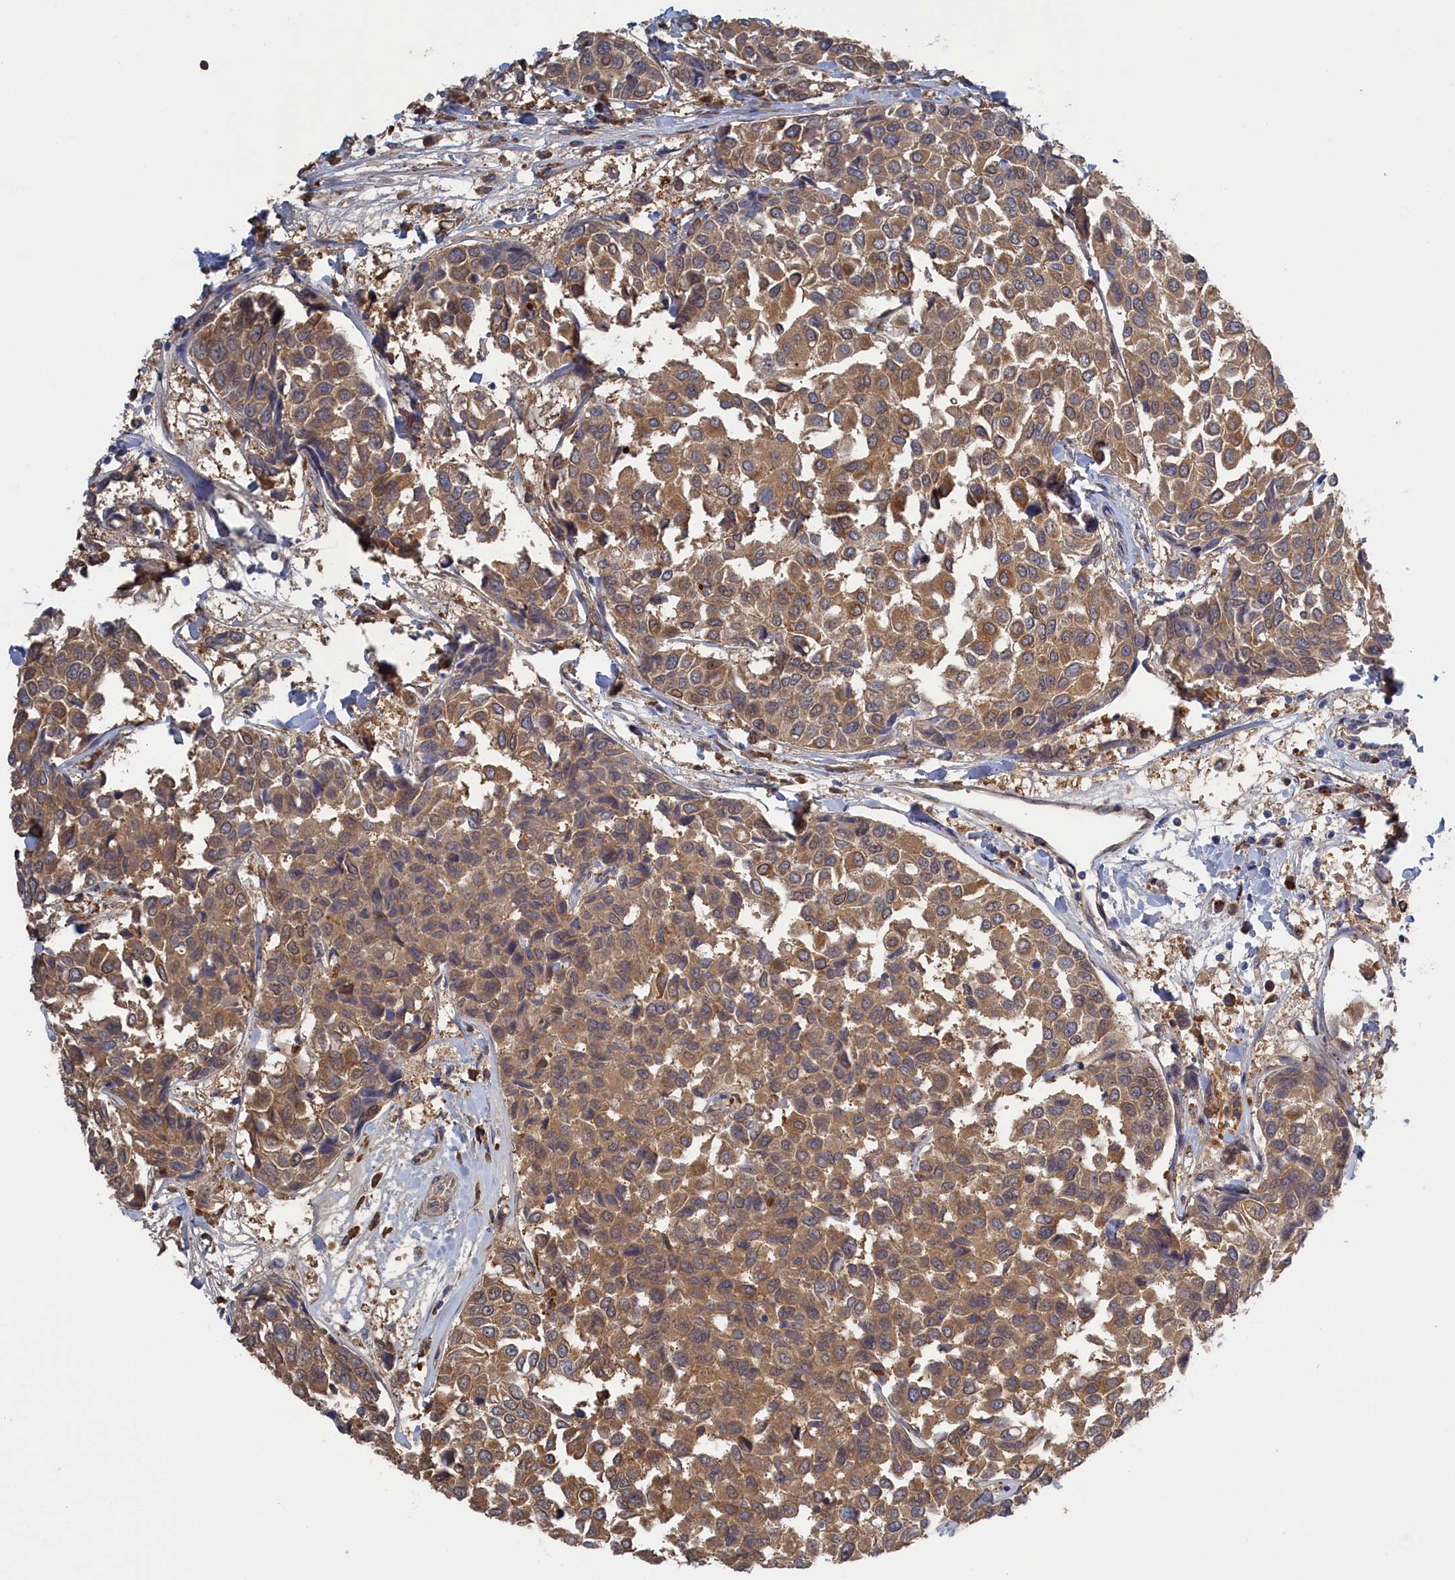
{"staining": {"intensity": "moderate", "quantity": ">75%", "location": "cytoplasmic/membranous"}, "tissue": "breast cancer", "cell_type": "Tumor cells", "image_type": "cancer", "snomed": [{"axis": "morphology", "description": "Duct carcinoma"}, {"axis": "topography", "description": "Breast"}], "caption": "Immunohistochemistry photomicrograph of breast cancer stained for a protein (brown), which demonstrates medium levels of moderate cytoplasmic/membranous staining in about >75% of tumor cells.", "gene": "IRGQ", "patient": {"sex": "female", "age": 55}}